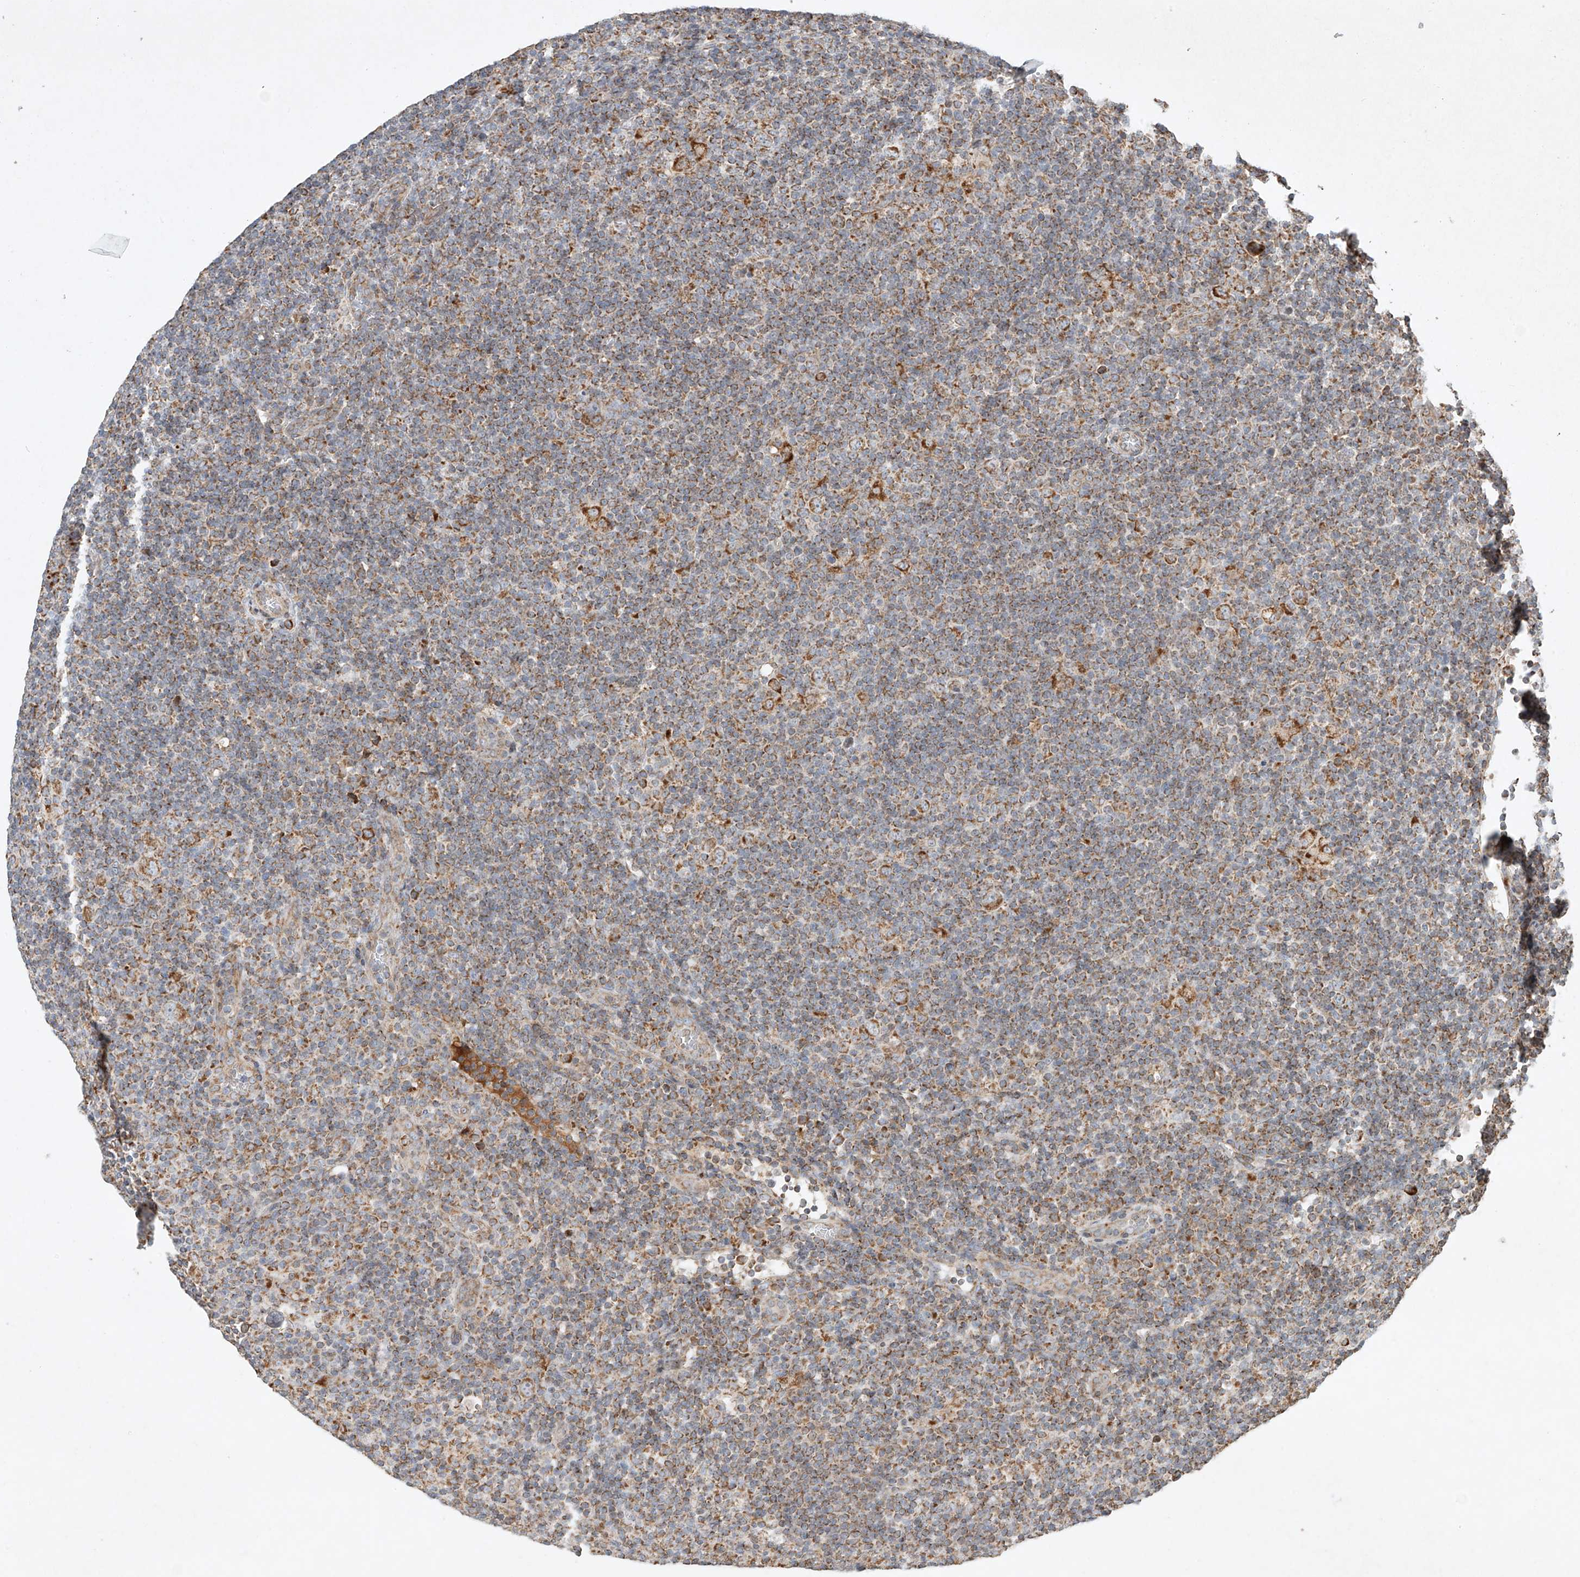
{"staining": {"intensity": "strong", "quantity": ">75%", "location": "cytoplasmic/membranous"}, "tissue": "lymphoma", "cell_type": "Tumor cells", "image_type": "cancer", "snomed": [{"axis": "morphology", "description": "Hodgkin's disease, NOS"}, {"axis": "topography", "description": "Lymph node"}], "caption": "DAB immunohistochemical staining of human Hodgkin's disease reveals strong cytoplasmic/membranous protein staining in approximately >75% of tumor cells.", "gene": "SEMA3B", "patient": {"sex": "female", "age": 57}}